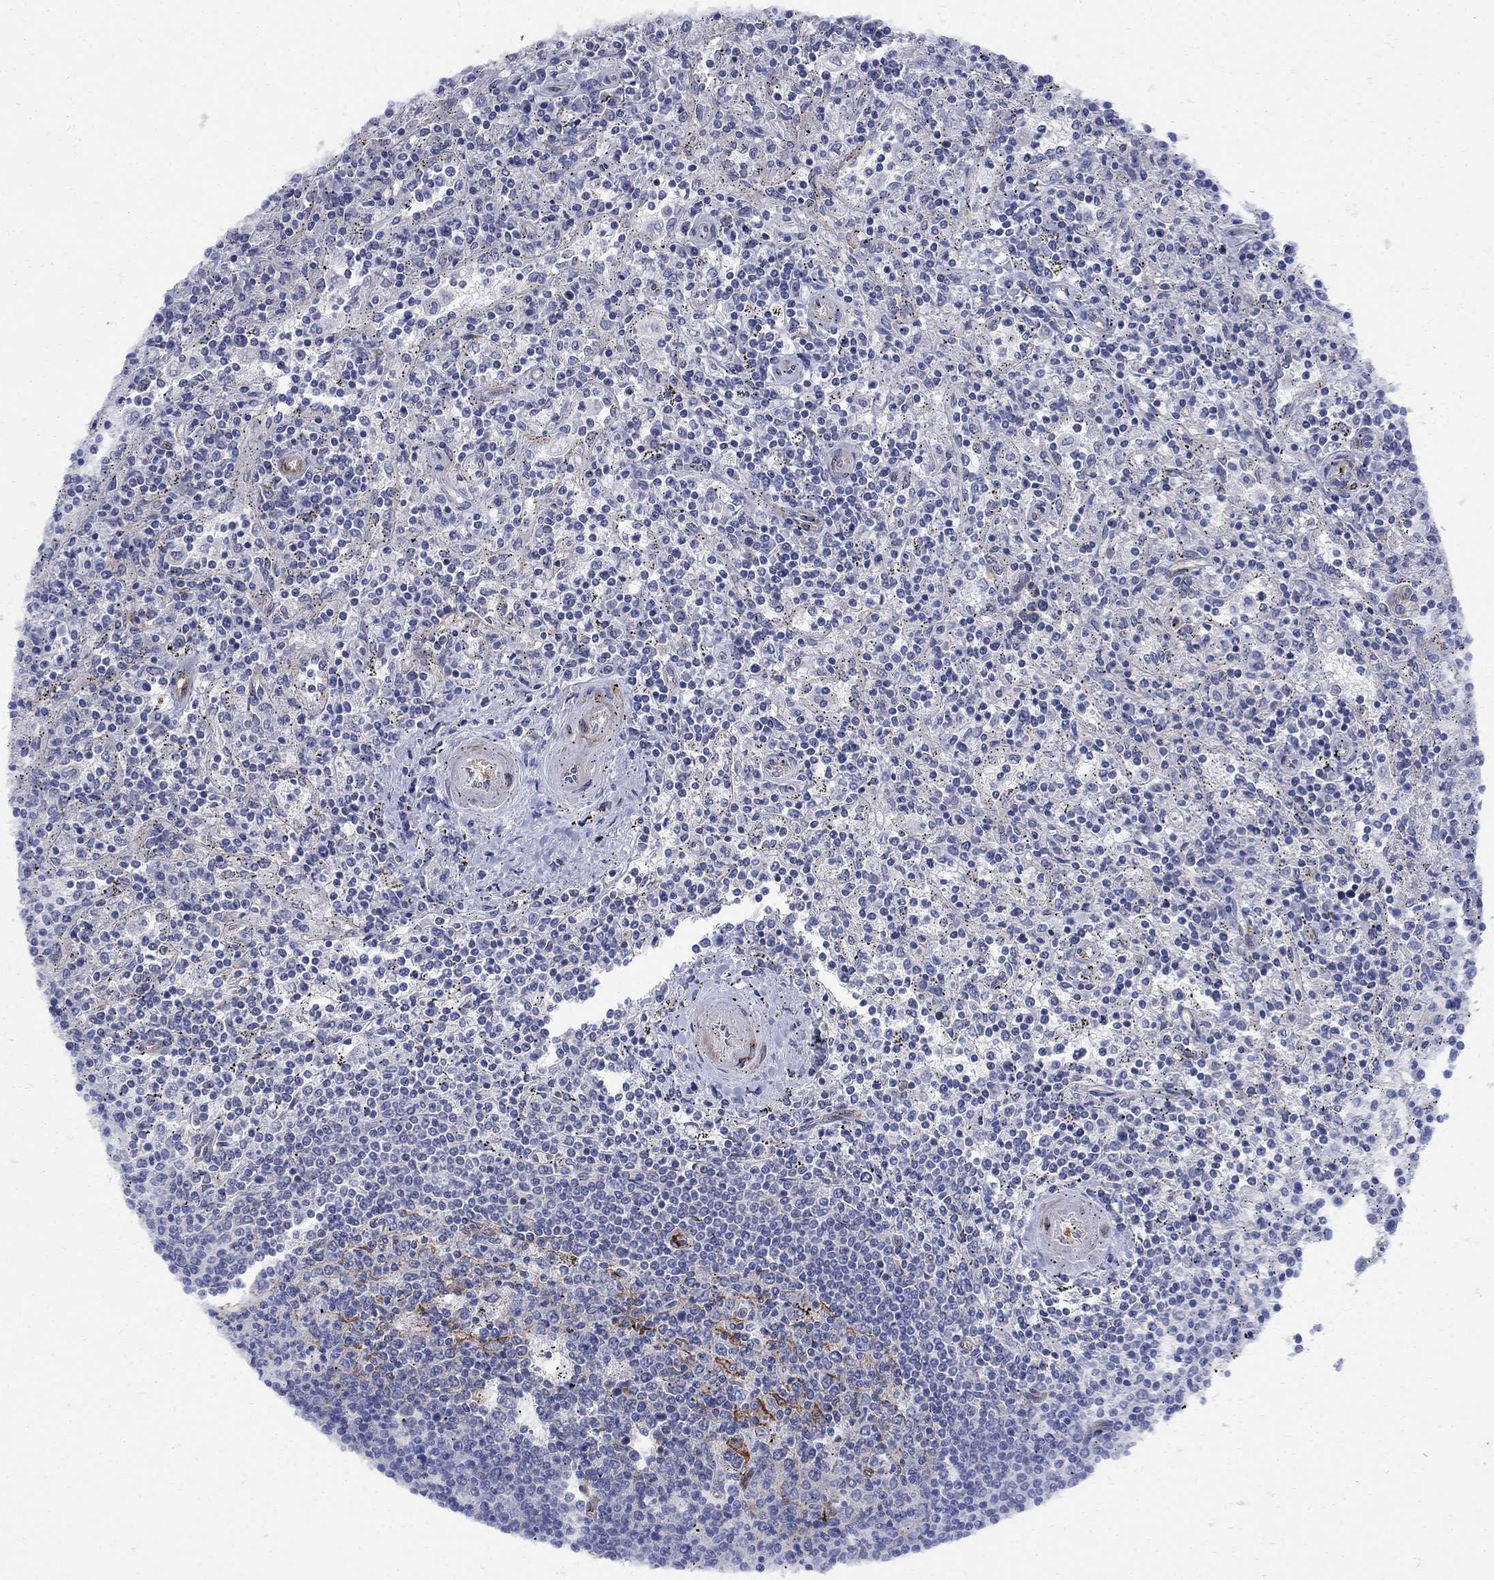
{"staining": {"intensity": "negative", "quantity": "none", "location": "none"}, "tissue": "lymphoma", "cell_type": "Tumor cells", "image_type": "cancer", "snomed": [{"axis": "morphology", "description": "Malignant lymphoma, non-Hodgkin's type, Low grade"}, {"axis": "topography", "description": "Spleen"}], "caption": "Immunohistochemical staining of human lymphoma displays no significant positivity in tumor cells. (IHC, brightfield microscopy, high magnification).", "gene": "SEPTIN8", "patient": {"sex": "male", "age": 62}}